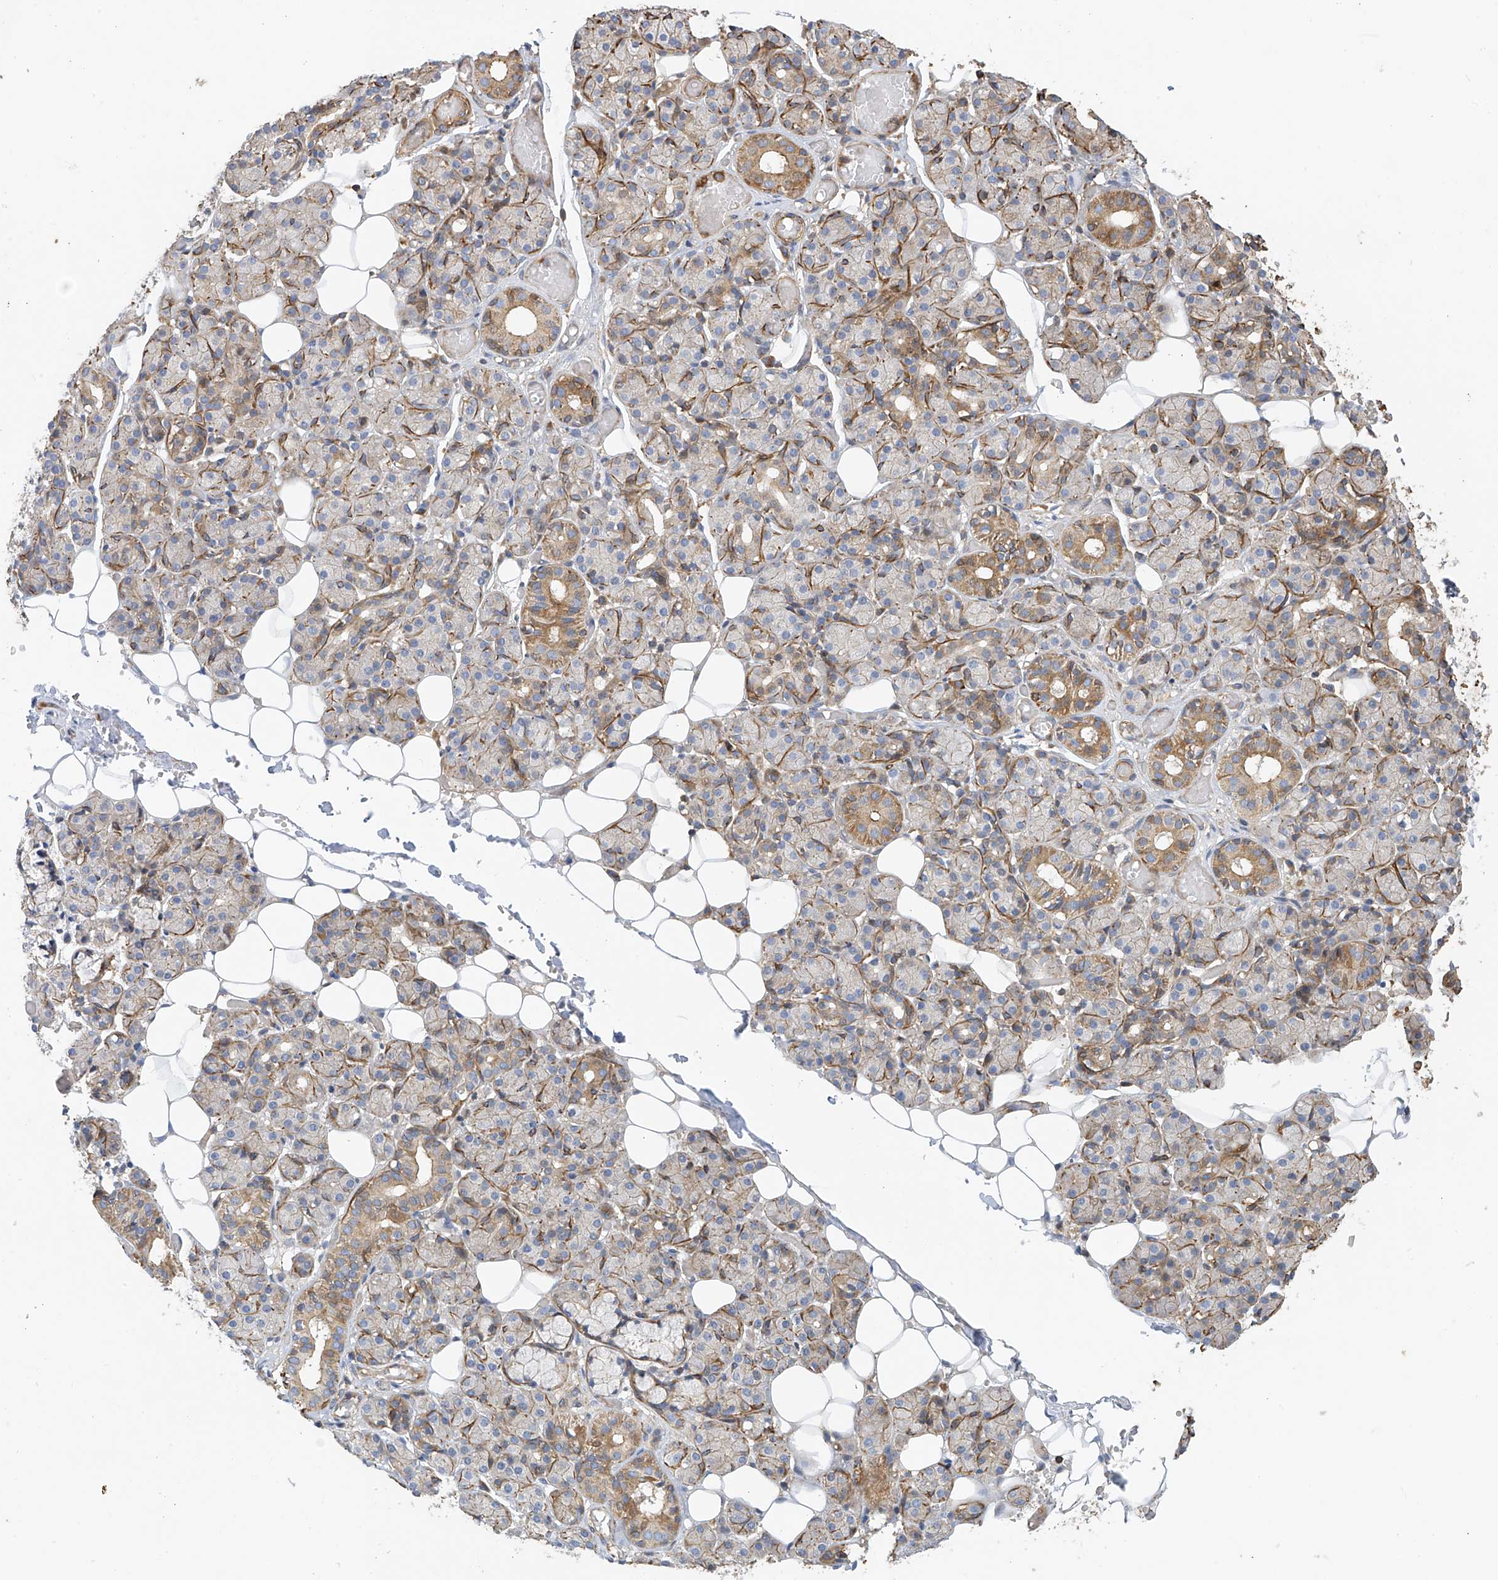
{"staining": {"intensity": "moderate", "quantity": "<25%", "location": "cytoplasmic/membranous"}, "tissue": "salivary gland", "cell_type": "Glandular cells", "image_type": "normal", "snomed": [{"axis": "morphology", "description": "Normal tissue, NOS"}, {"axis": "topography", "description": "Salivary gland"}], "caption": "Brown immunohistochemical staining in normal human salivary gland exhibits moderate cytoplasmic/membranous staining in about <25% of glandular cells.", "gene": "SLC43A3", "patient": {"sex": "male", "age": 63}}